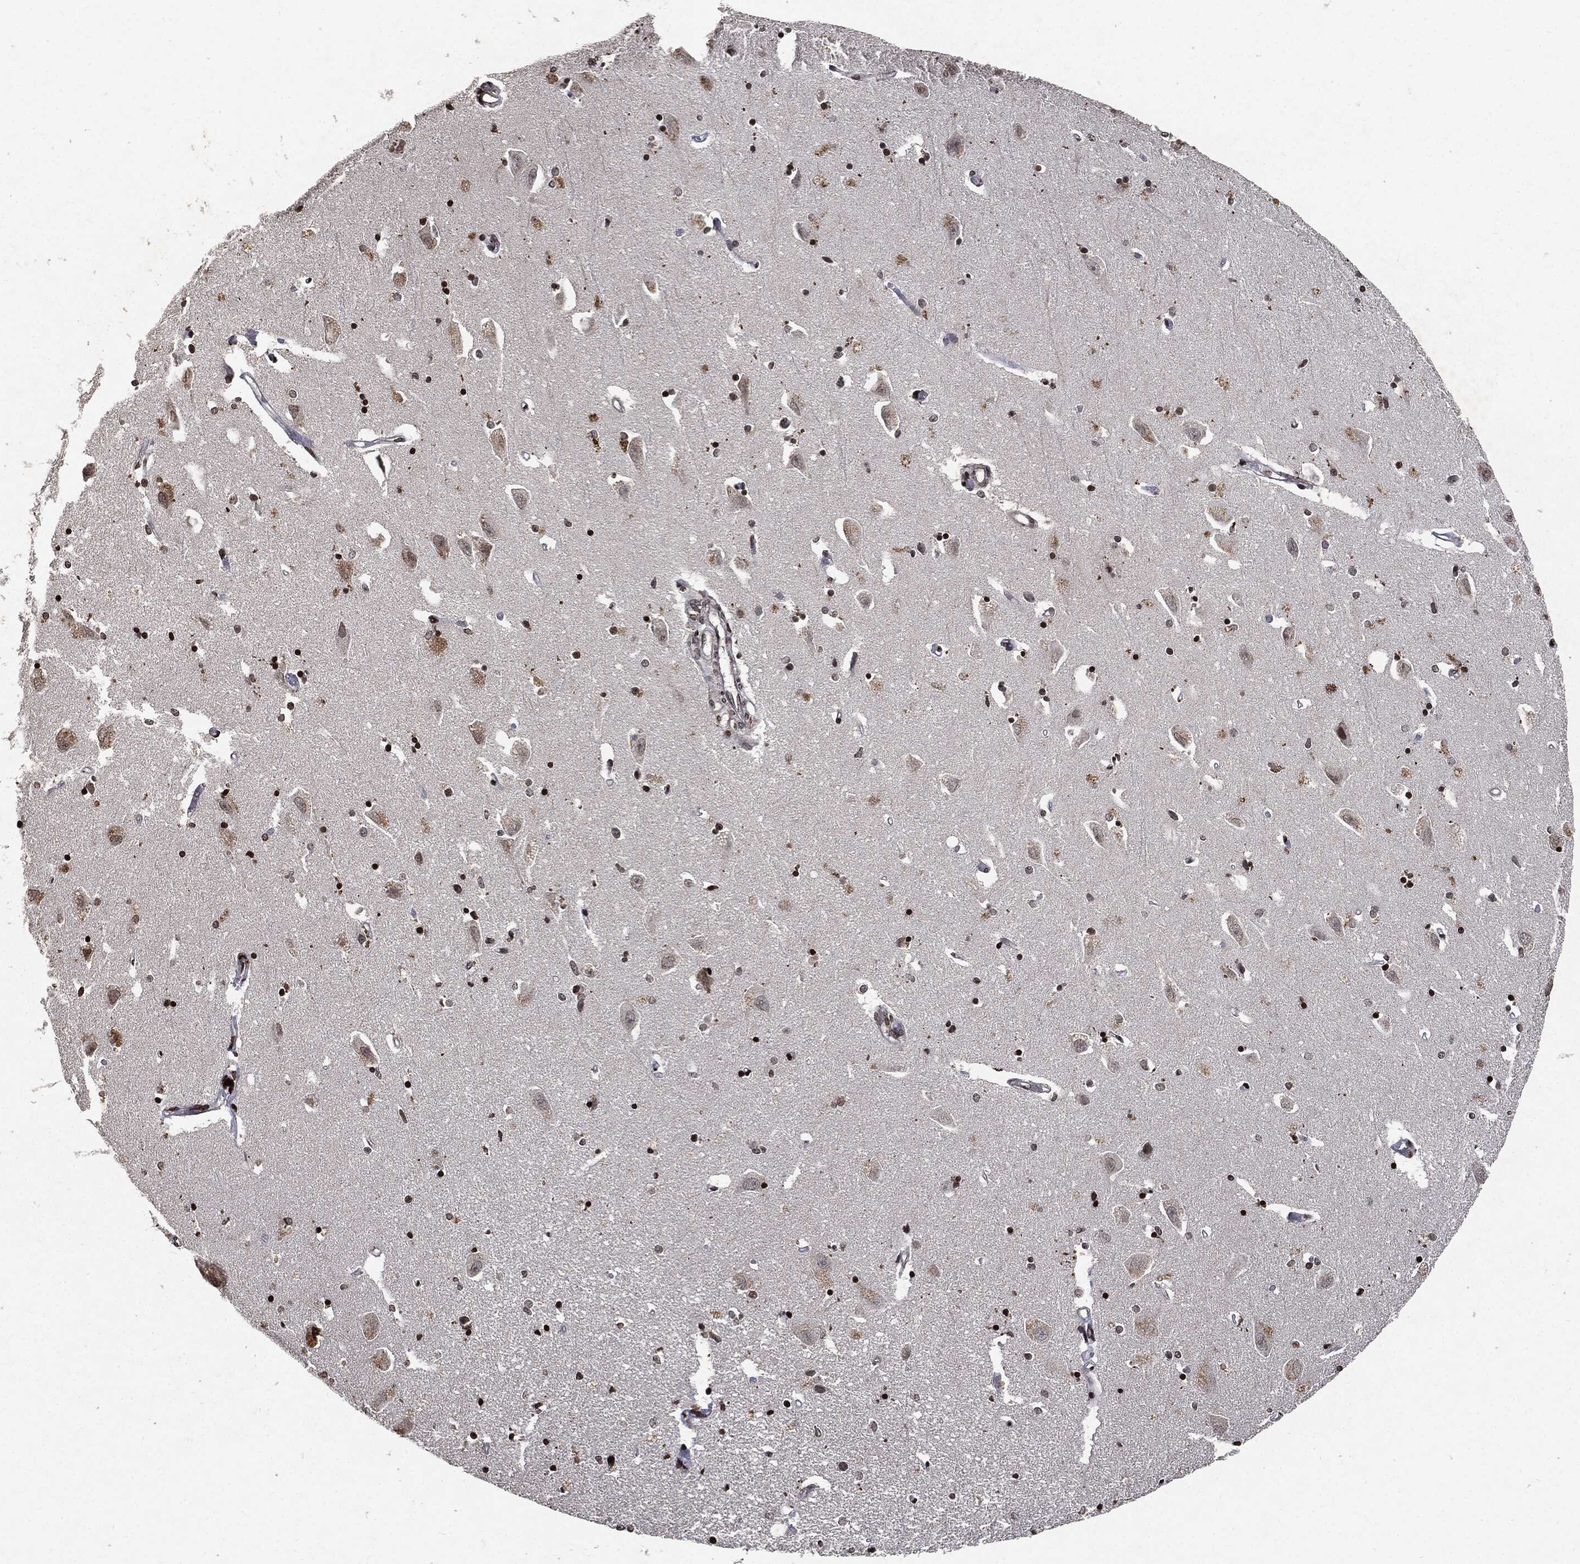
{"staining": {"intensity": "strong", "quantity": "25%-75%", "location": "nuclear"}, "tissue": "hippocampus", "cell_type": "Glial cells", "image_type": "normal", "snomed": [{"axis": "morphology", "description": "Normal tissue, NOS"}, {"axis": "topography", "description": "Lateral ventricle wall"}, {"axis": "topography", "description": "Hippocampus"}], "caption": "Unremarkable hippocampus demonstrates strong nuclear staining in about 25%-75% of glial cells.", "gene": "JUN", "patient": {"sex": "female", "age": 63}}